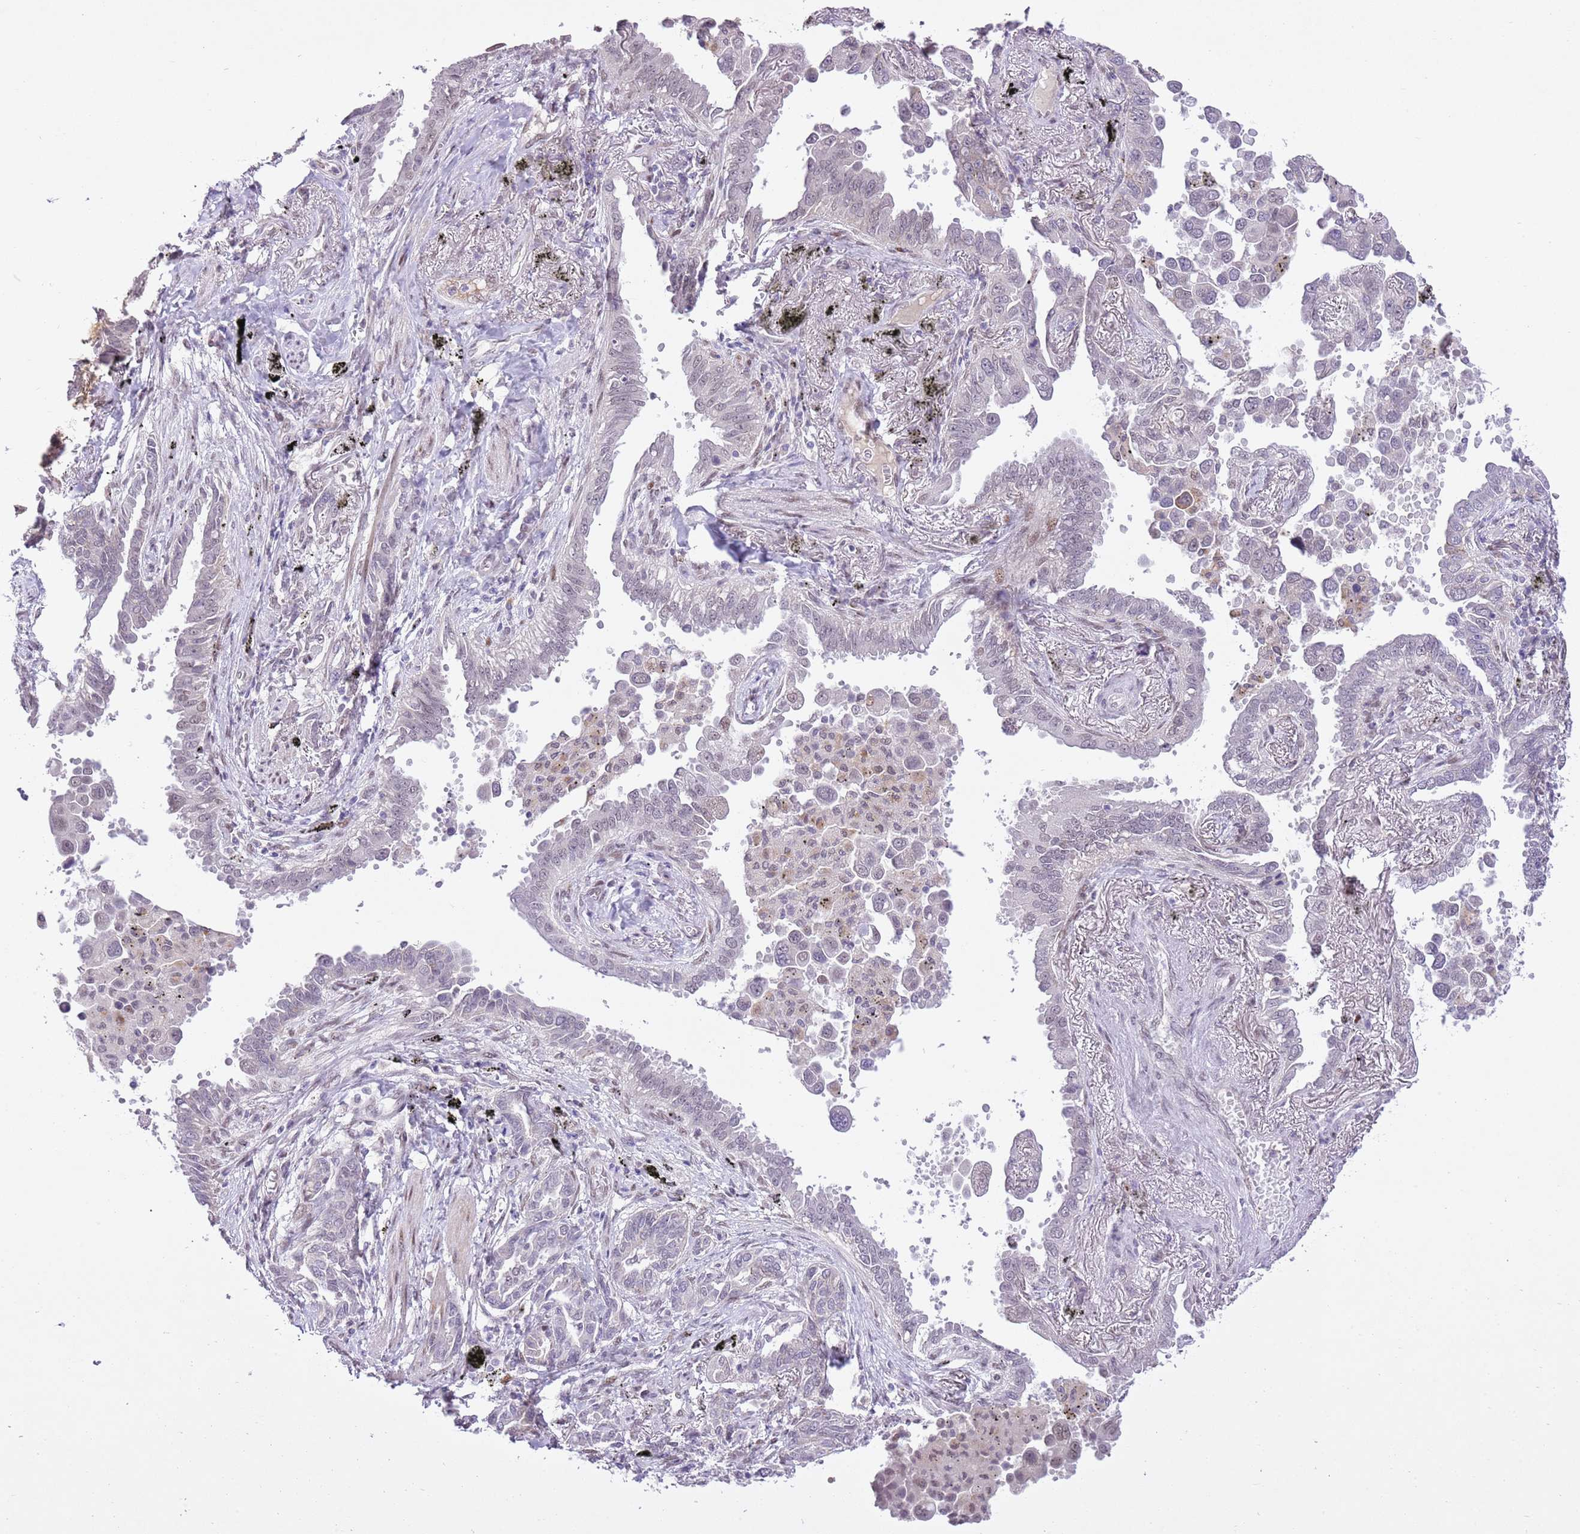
{"staining": {"intensity": "negative", "quantity": "none", "location": "none"}, "tissue": "lung cancer", "cell_type": "Tumor cells", "image_type": "cancer", "snomed": [{"axis": "morphology", "description": "Adenocarcinoma, NOS"}, {"axis": "topography", "description": "Lung"}], "caption": "Immunohistochemical staining of human lung adenocarcinoma exhibits no significant expression in tumor cells.", "gene": "NACC2", "patient": {"sex": "male", "age": 67}}